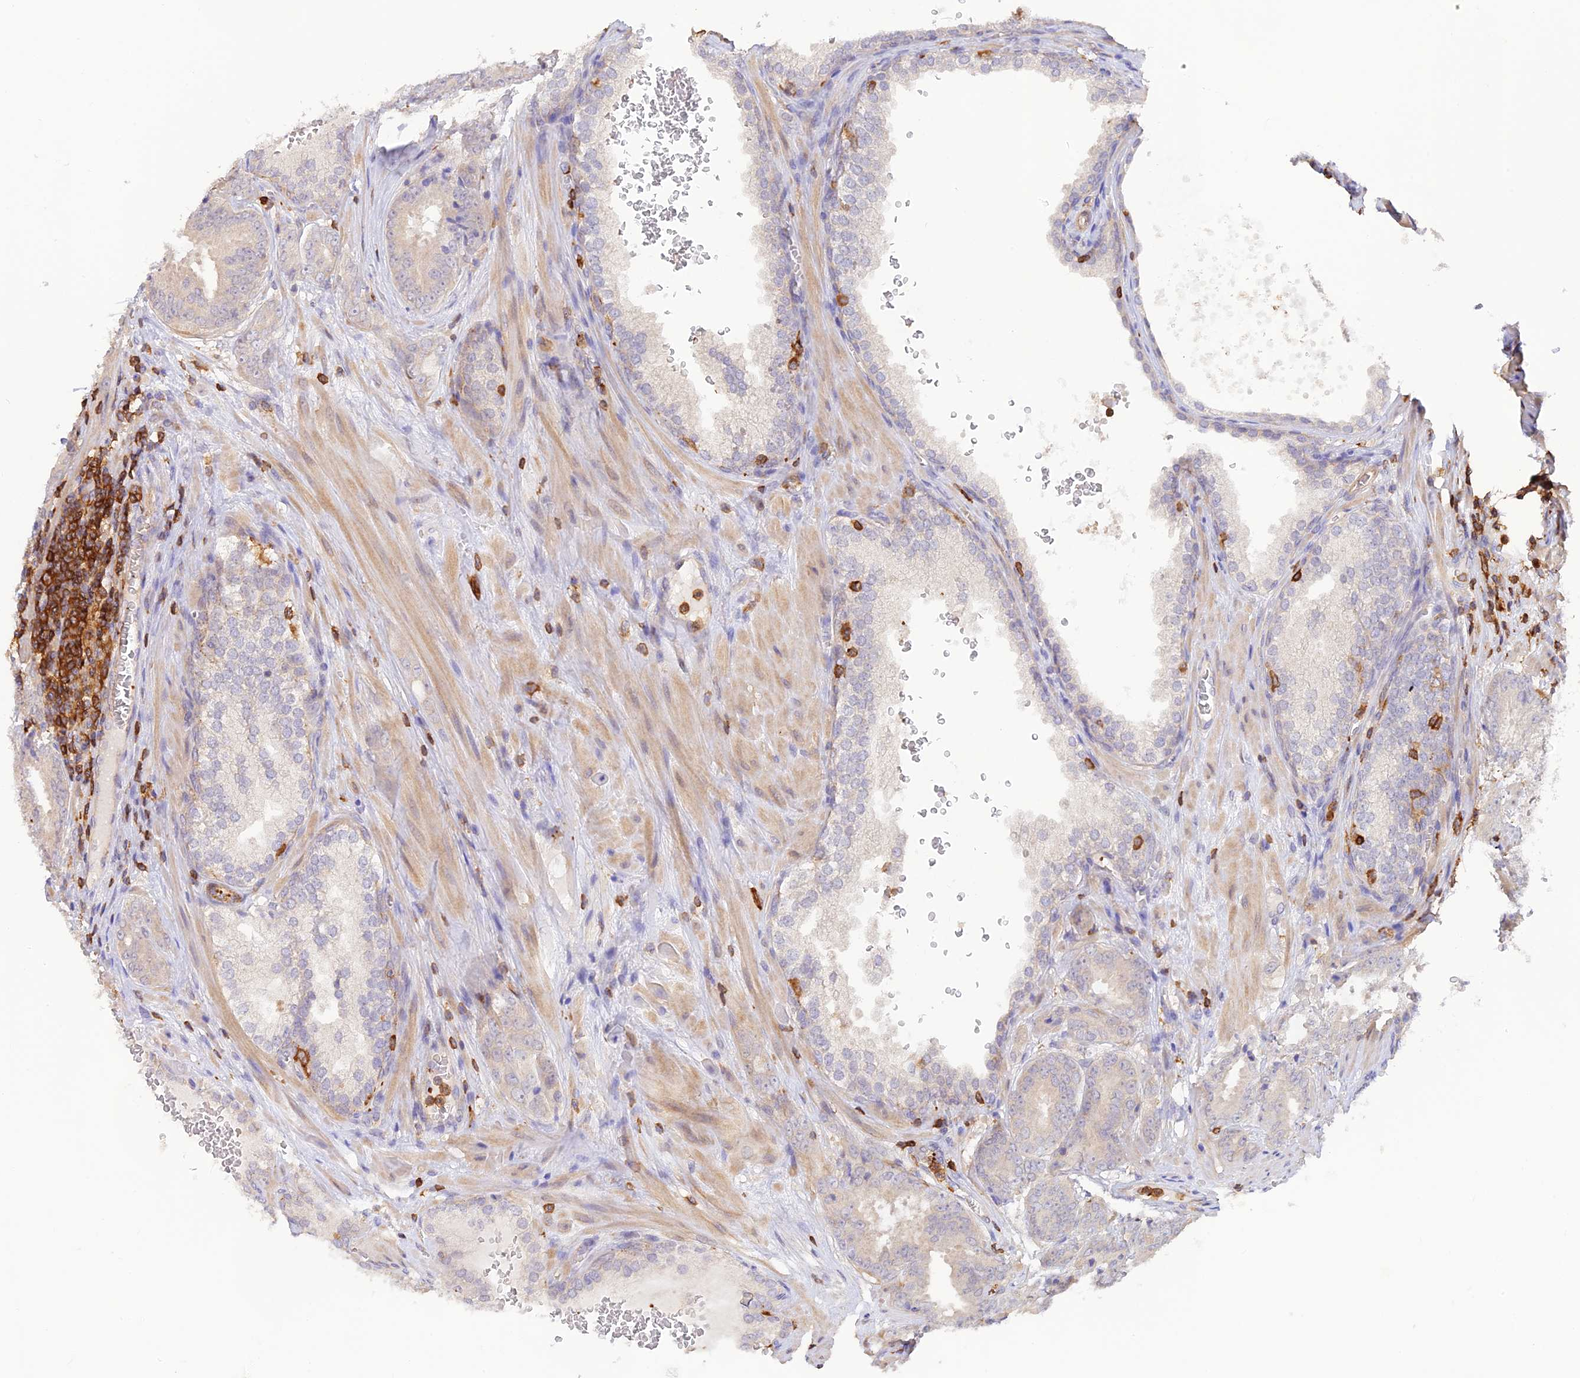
{"staining": {"intensity": "negative", "quantity": "none", "location": "none"}, "tissue": "prostate cancer", "cell_type": "Tumor cells", "image_type": "cancer", "snomed": [{"axis": "morphology", "description": "Adenocarcinoma, Low grade"}, {"axis": "topography", "description": "Prostate"}], "caption": "Immunohistochemistry (IHC) image of neoplastic tissue: prostate cancer (adenocarcinoma (low-grade)) stained with DAB reveals no significant protein expression in tumor cells.", "gene": "DENND1C", "patient": {"sex": "male", "age": 60}}